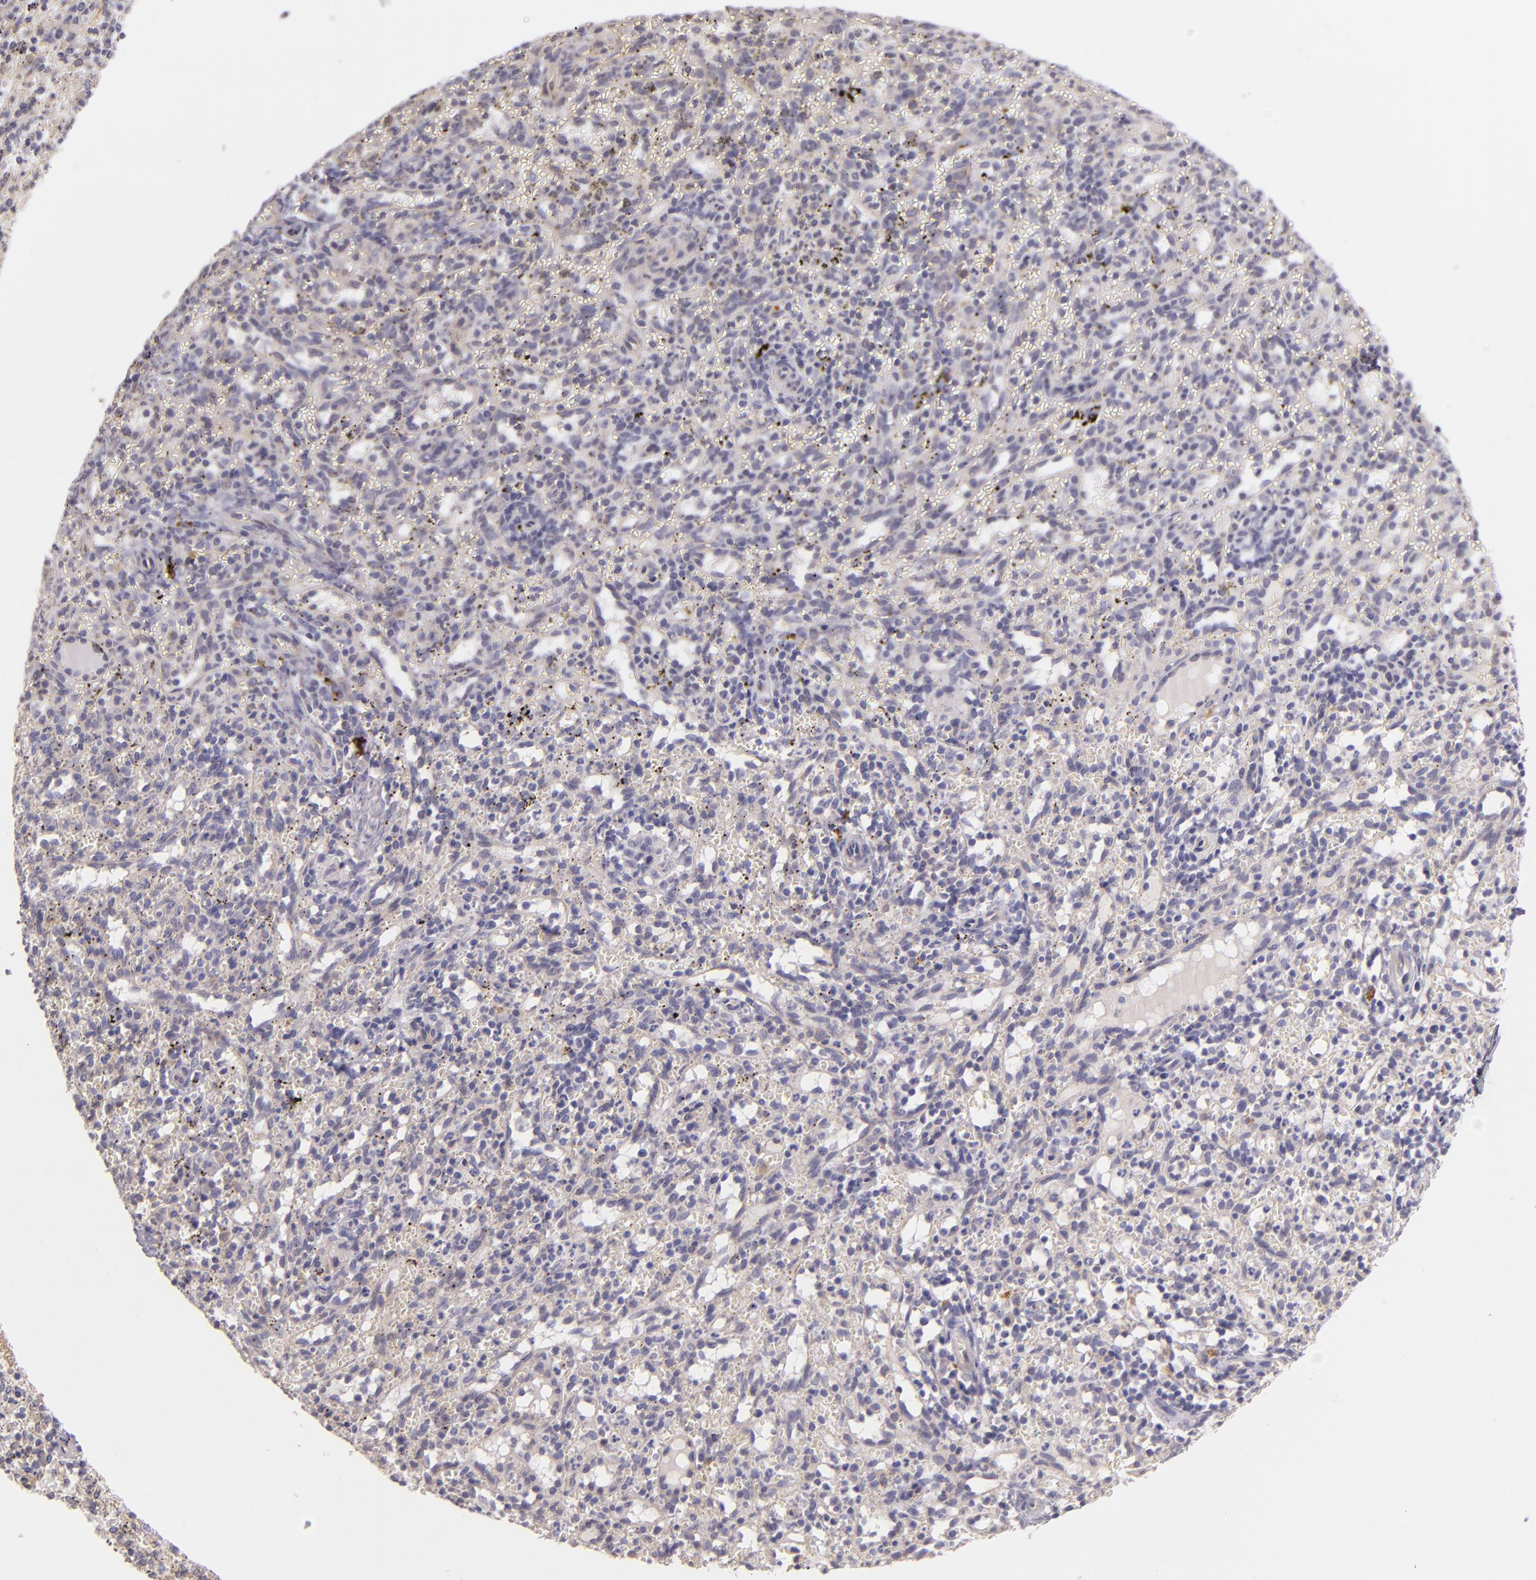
{"staining": {"intensity": "negative", "quantity": "none", "location": "none"}, "tissue": "spleen", "cell_type": "Cells in red pulp", "image_type": "normal", "snomed": [{"axis": "morphology", "description": "Normal tissue, NOS"}, {"axis": "topography", "description": "Spleen"}], "caption": "Unremarkable spleen was stained to show a protein in brown. There is no significant positivity in cells in red pulp. (Immunohistochemistry (ihc), brightfield microscopy, high magnification).", "gene": "CTSF", "patient": {"sex": "female", "age": 10}}